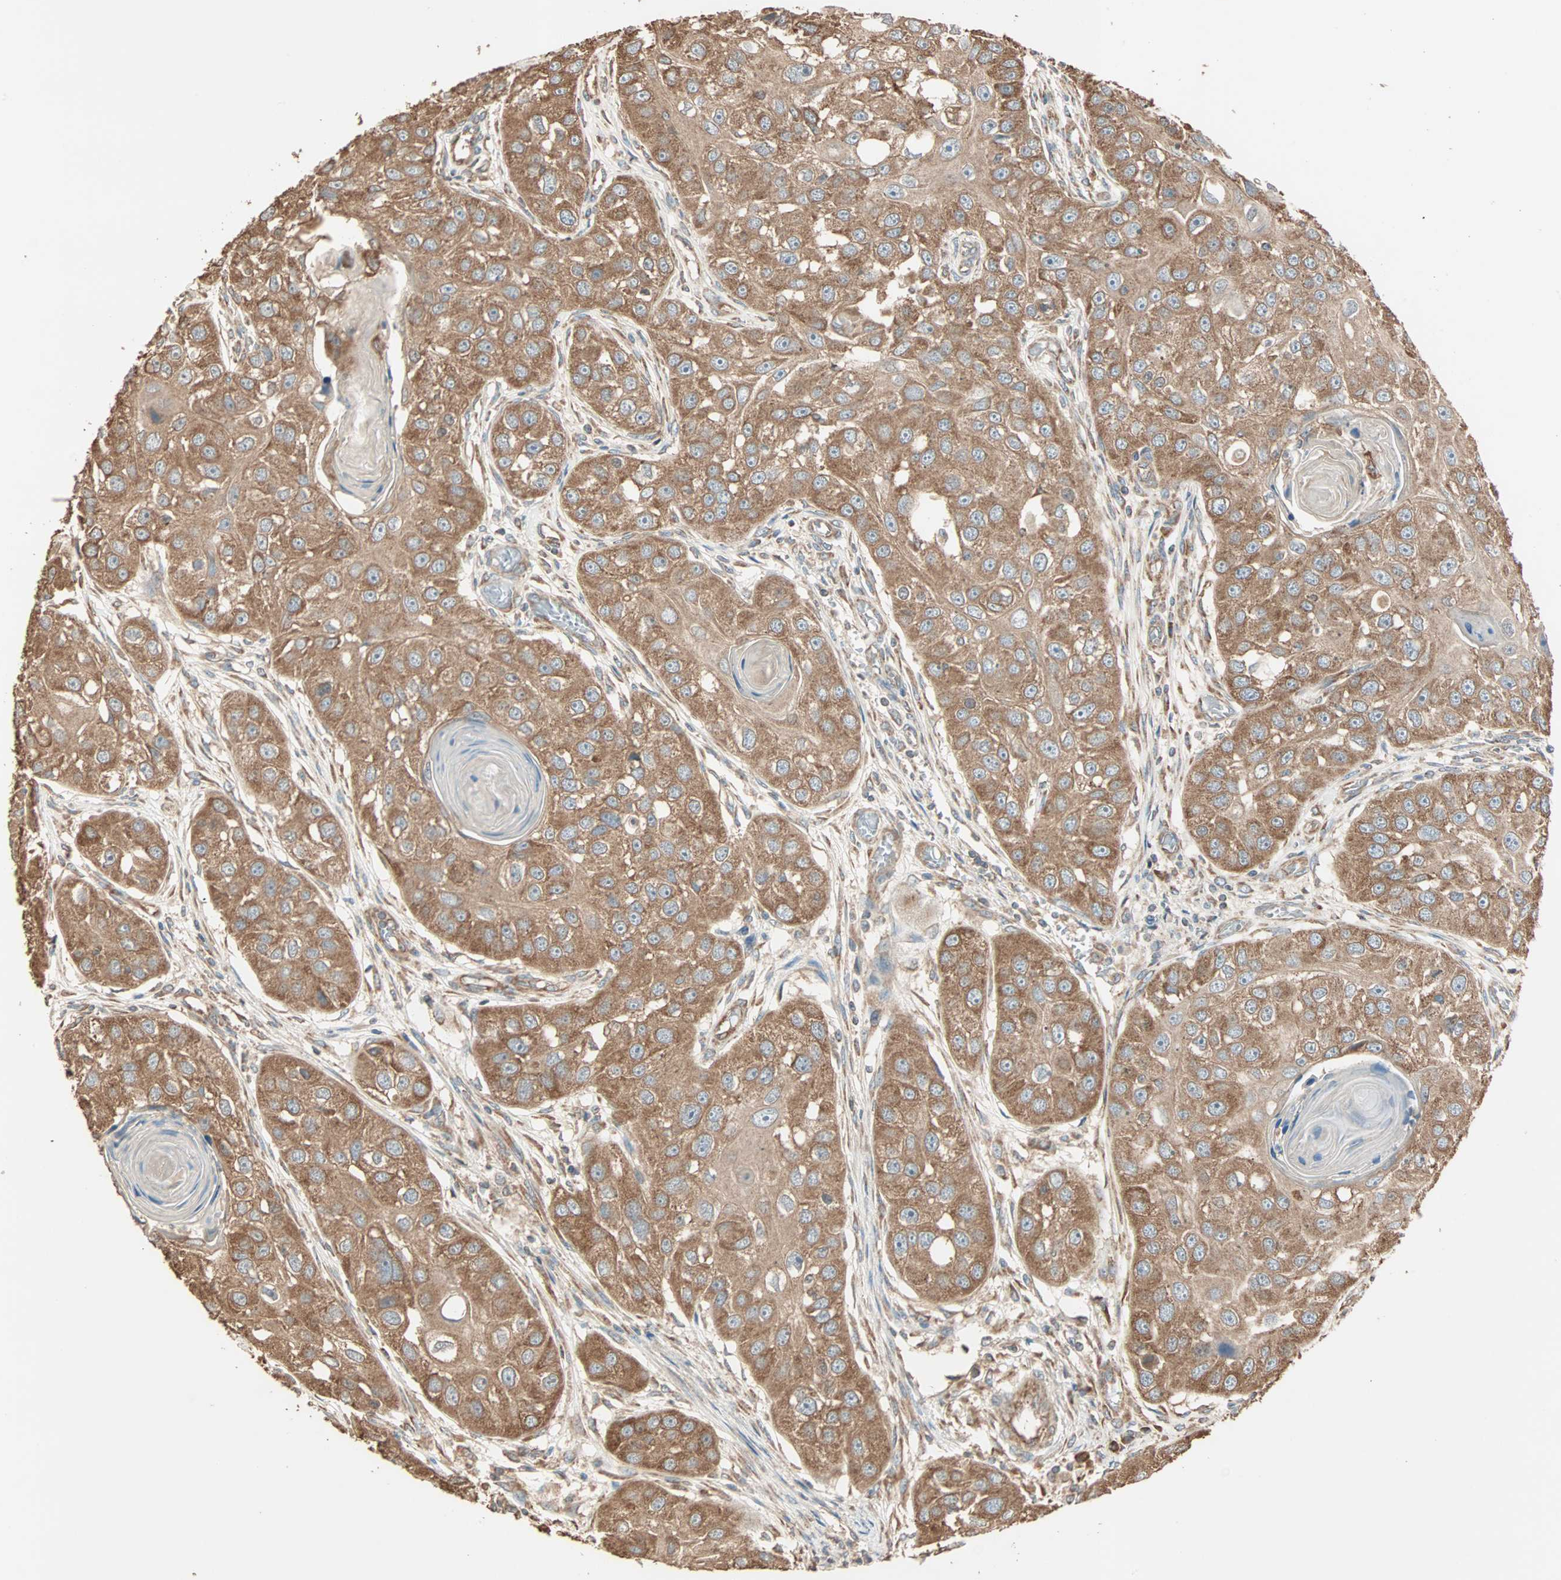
{"staining": {"intensity": "moderate", "quantity": ">75%", "location": "cytoplasmic/membranous"}, "tissue": "head and neck cancer", "cell_type": "Tumor cells", "image_type": "cancer", "snomed": [{"axis": "morphology", "description": "Normal tissue, NOS"}, {"axis": "morphology", "description": "Squamous cell carcinoma, NOS"}, {"axis": "topography", "description": "Skeletal muscle"}, {"axis": "topography", "description": "Head-Neck"}], "caption": "An image showing moderate cytoplasmic/membranous expression in about >75% of tumor cells in head and neck cancer (squamous cell carcinoma), as visualized by brown immunohistochemical staining.", "gene": "EIF4G2", "patient": {"sex": "male", "age": 51}}